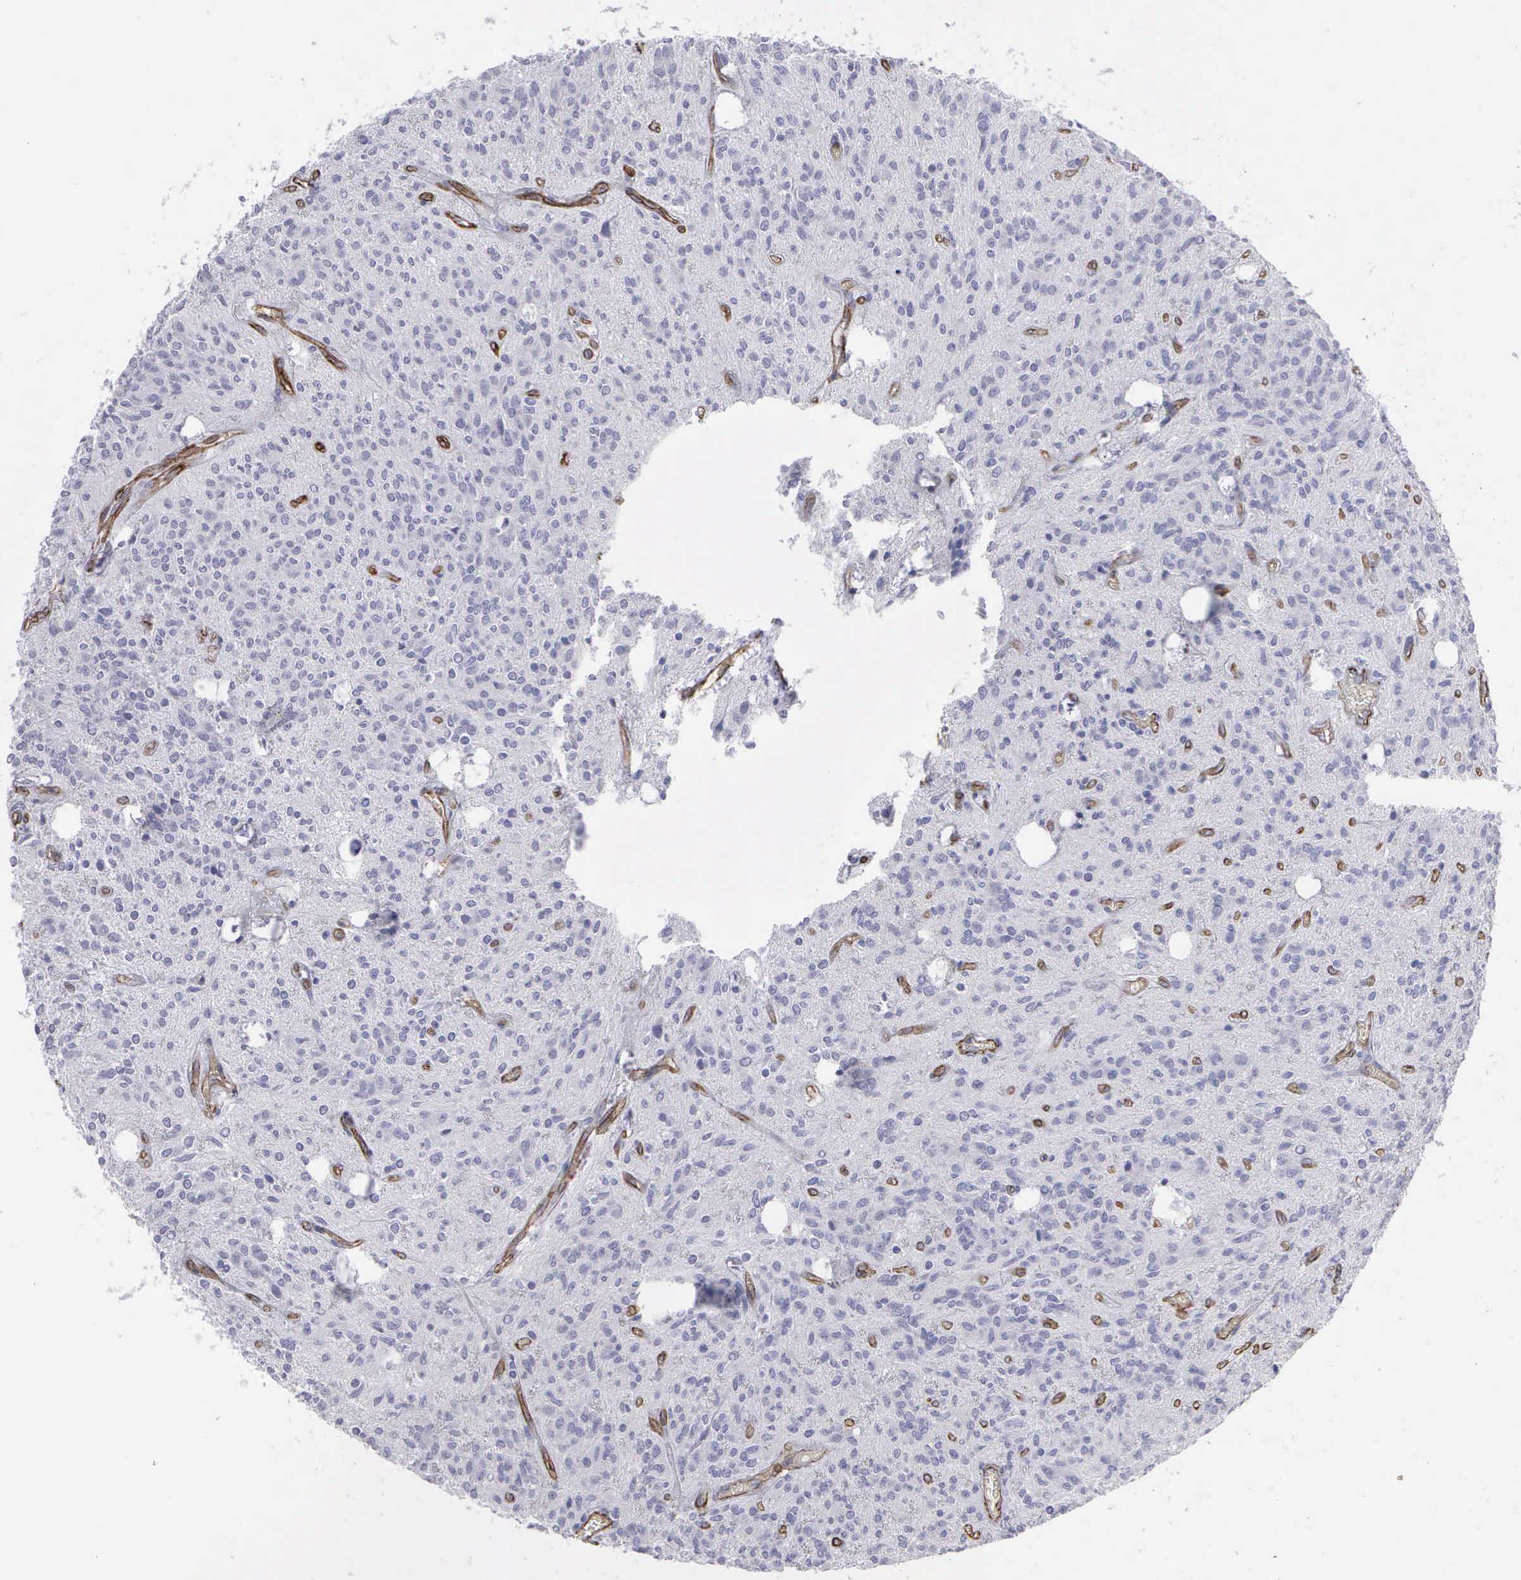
{"staining": {"intensity": "negative", "quantity": "none", "location": "none"}, "tissue": "glioma", "cell_type": "Tumor cells", "image_type": "cancer", "snomed": [{"axis": "morphology", "description": "Glioma, malignant, Low grade"}, {"axis": "topography", "description": "Brain"}], "caption": "Immunohistochemical staining of human low-grade glioma (malignant) displays no significant staining in tumor cells. (DAB (3,3'-diaminobenzidine) immunohistochemistry (IHC) visualized using brightfield microscopy, high magnification).", "gene": "MAGEB10", "patient": {"sex": "female", "age": 15}}